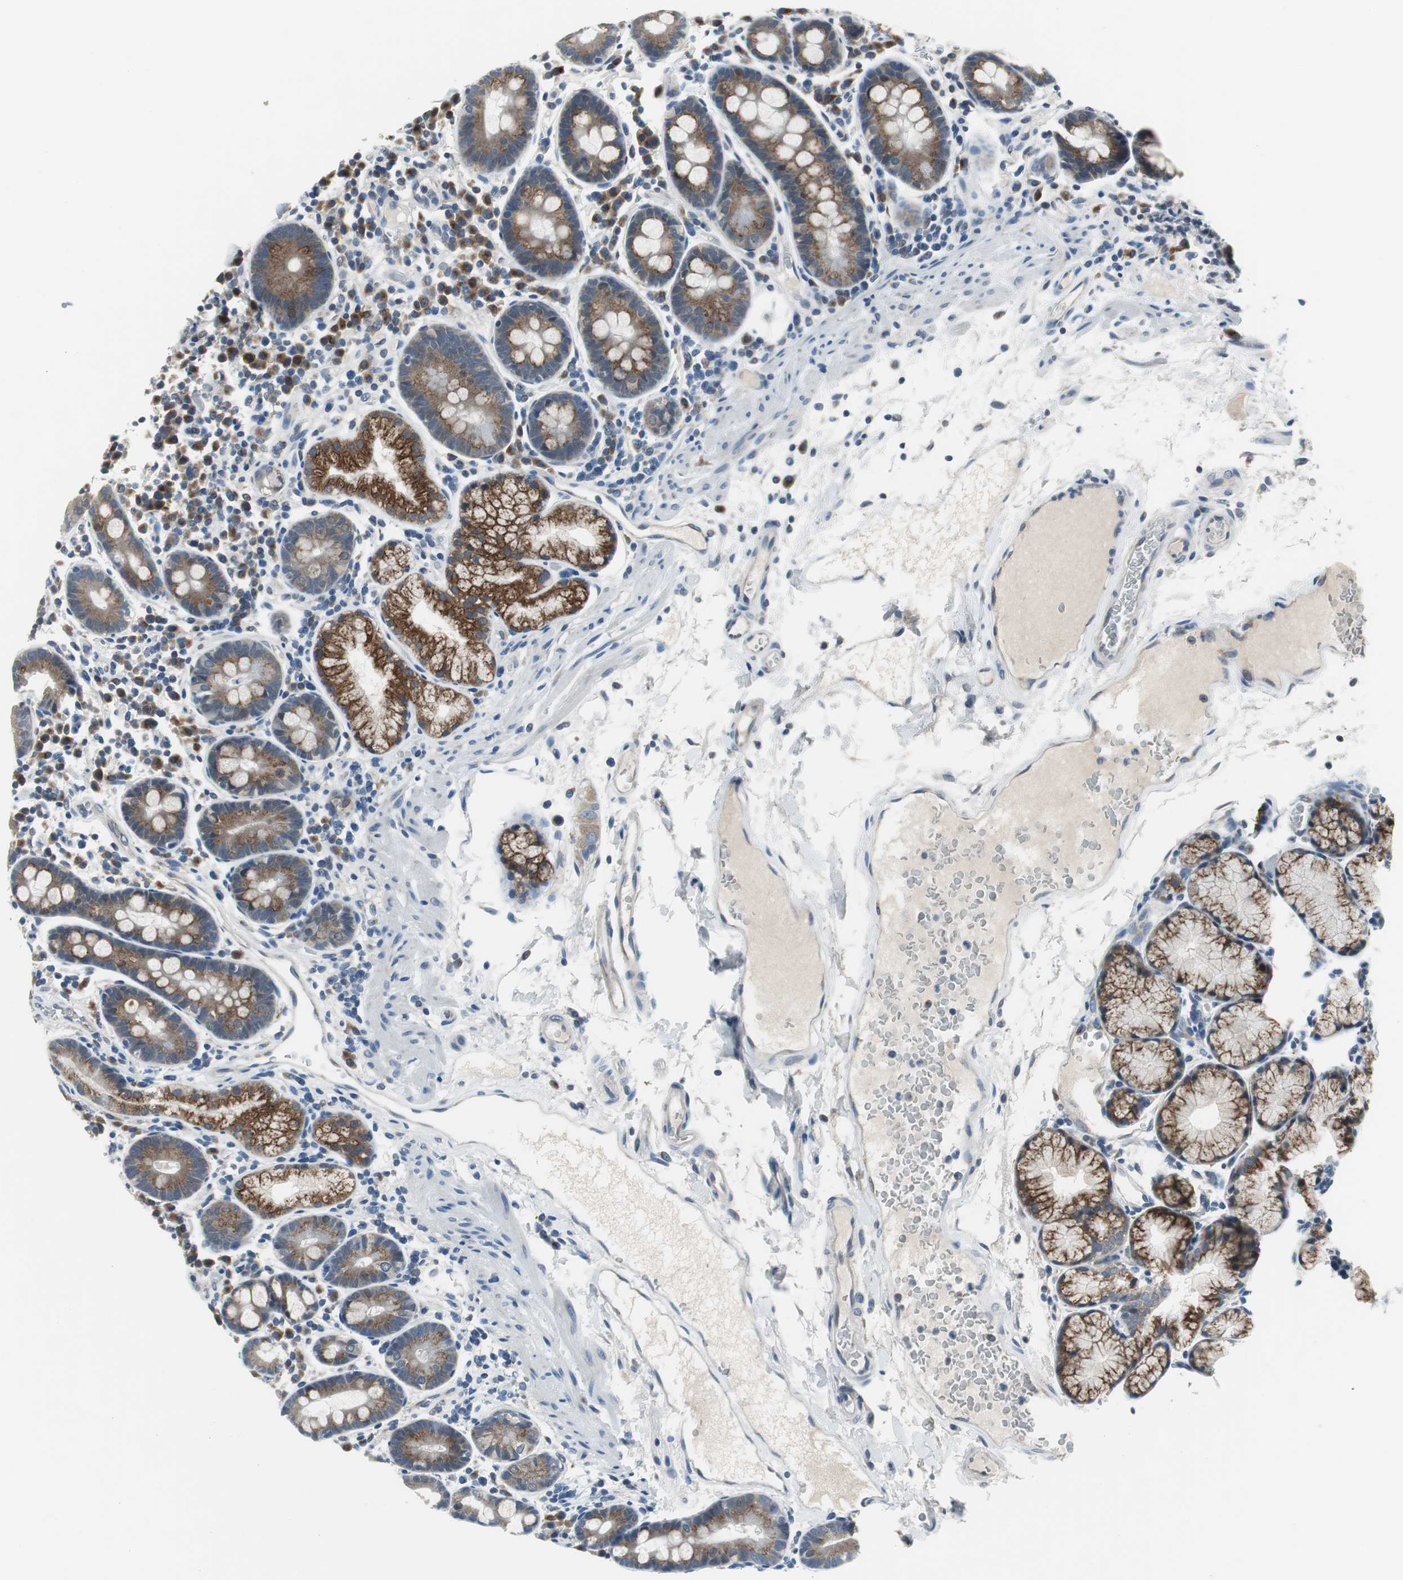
{"staining": {"intensity": "strong", "quantity": "25%-75%", "location": "cytoplasmic/membranous"}, "tissue": "duodenum", "cell_type": "Glandular cells", "image_type": "normal", "snomed": [{"axis": "morphology", "description": "Normal tissue, NOS"}, {"axis": "topography", "description": "Duodenum"}], "caption": "Brown immunohistochemical staining in benign duodenum reveals strong cytoplasmic/membranous positivity in approximately 25%-75% of glandular cells.", "gene": "PLAA", "patient": {"sex": "male", "age": 50}}